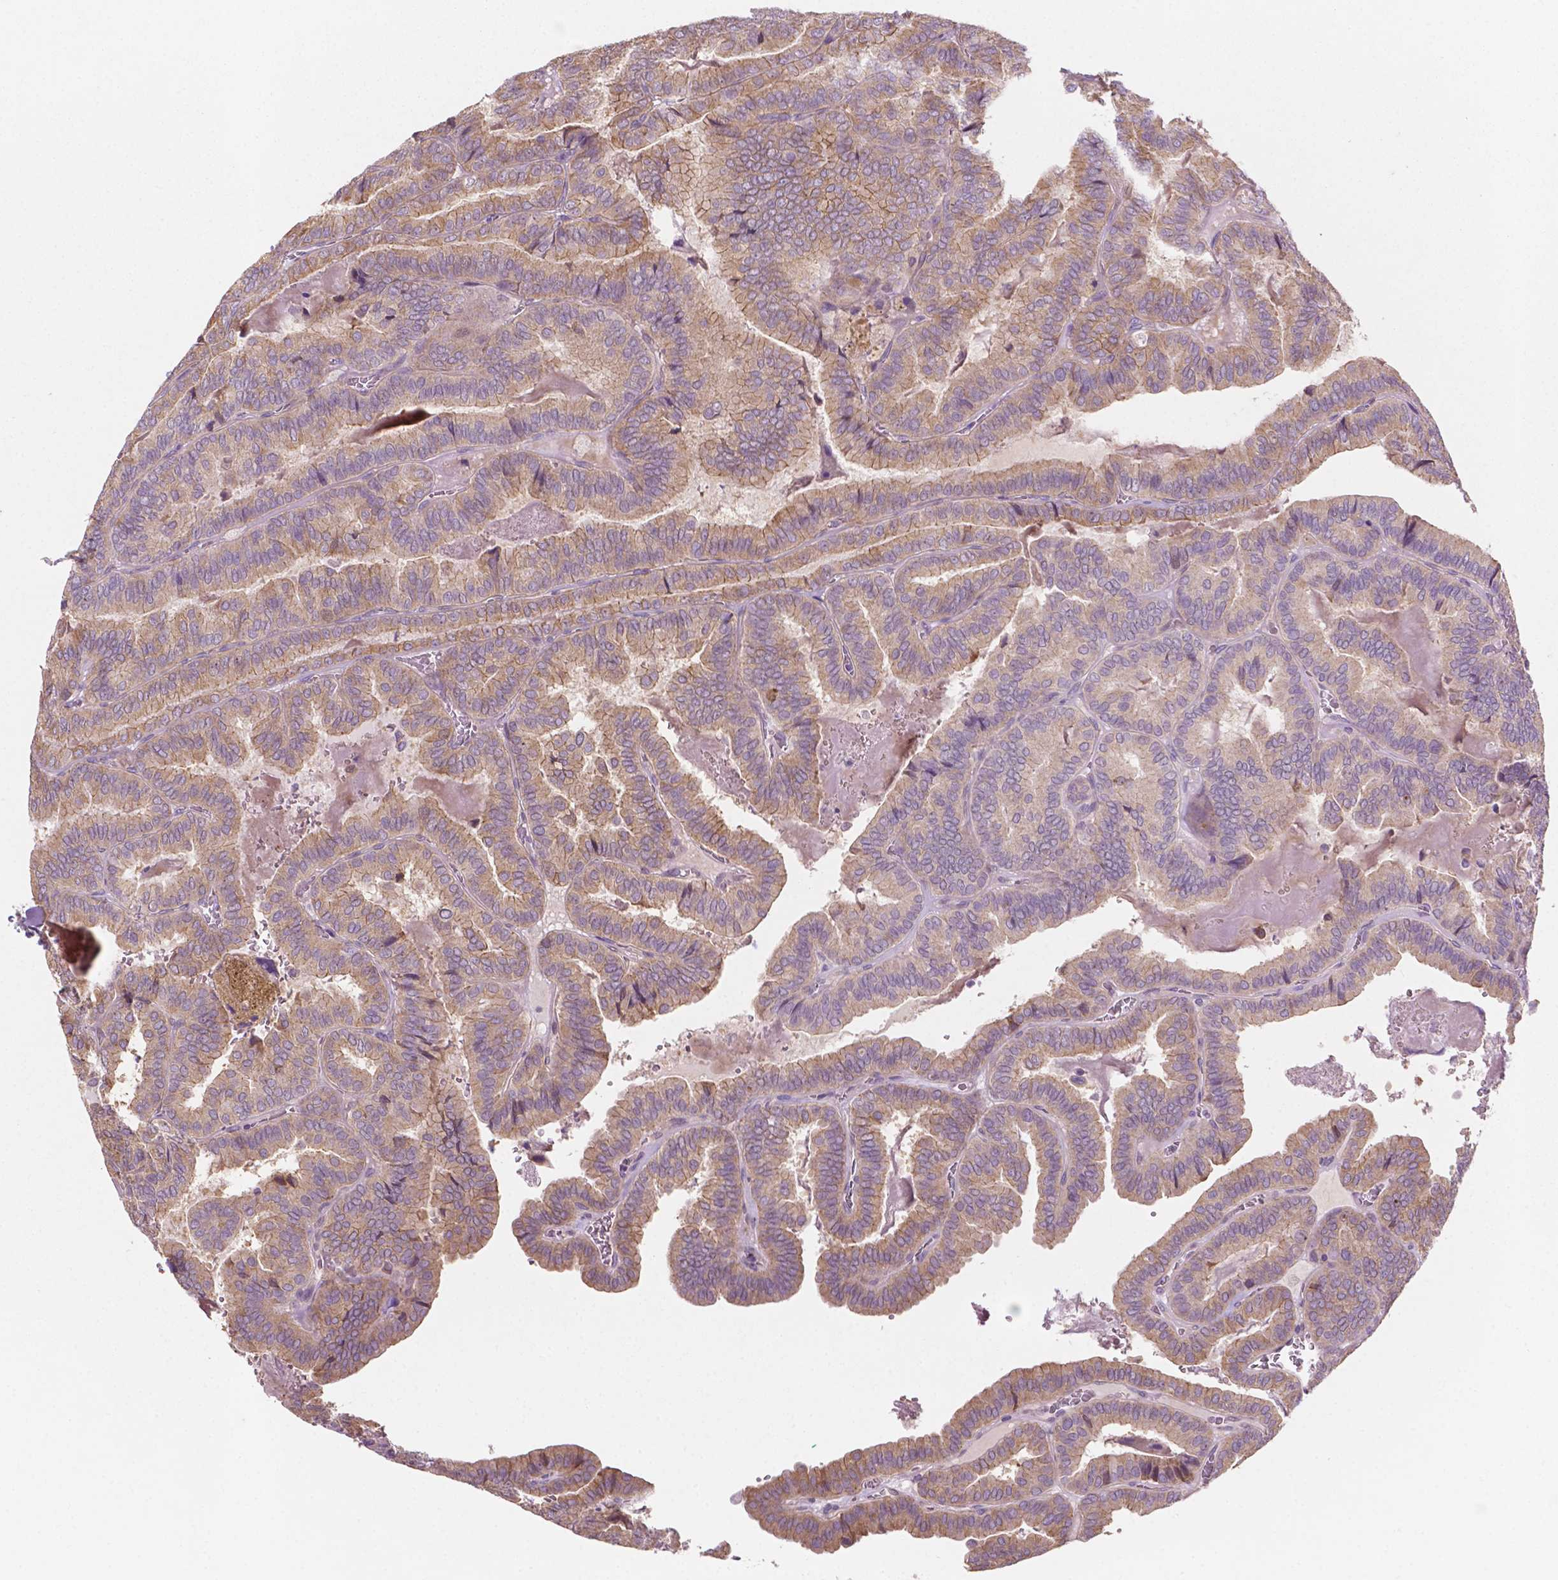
{"staining": {"intensity": "weak", "quantity": ">75%", "location": "cytoplasmic/membranous"}, "tissue": "thyroid cancer", "cell_type": "Tumor cells", "image_type": "cancer", "snomed": [{"axis": "morphology", "description": "Papillary adenocarcinoma, NOS"}, {"axis": "topography", "description": "Thyroid gland"}], "caption": "Thyroid papillary adenocarcinoma stained with a brown dye exhibits weak cytoplasmic/membranous positive positivity in about >75% of tumor cells.", "gene": "LRP1B", "patient": {"sex": "female", "age": 75}}